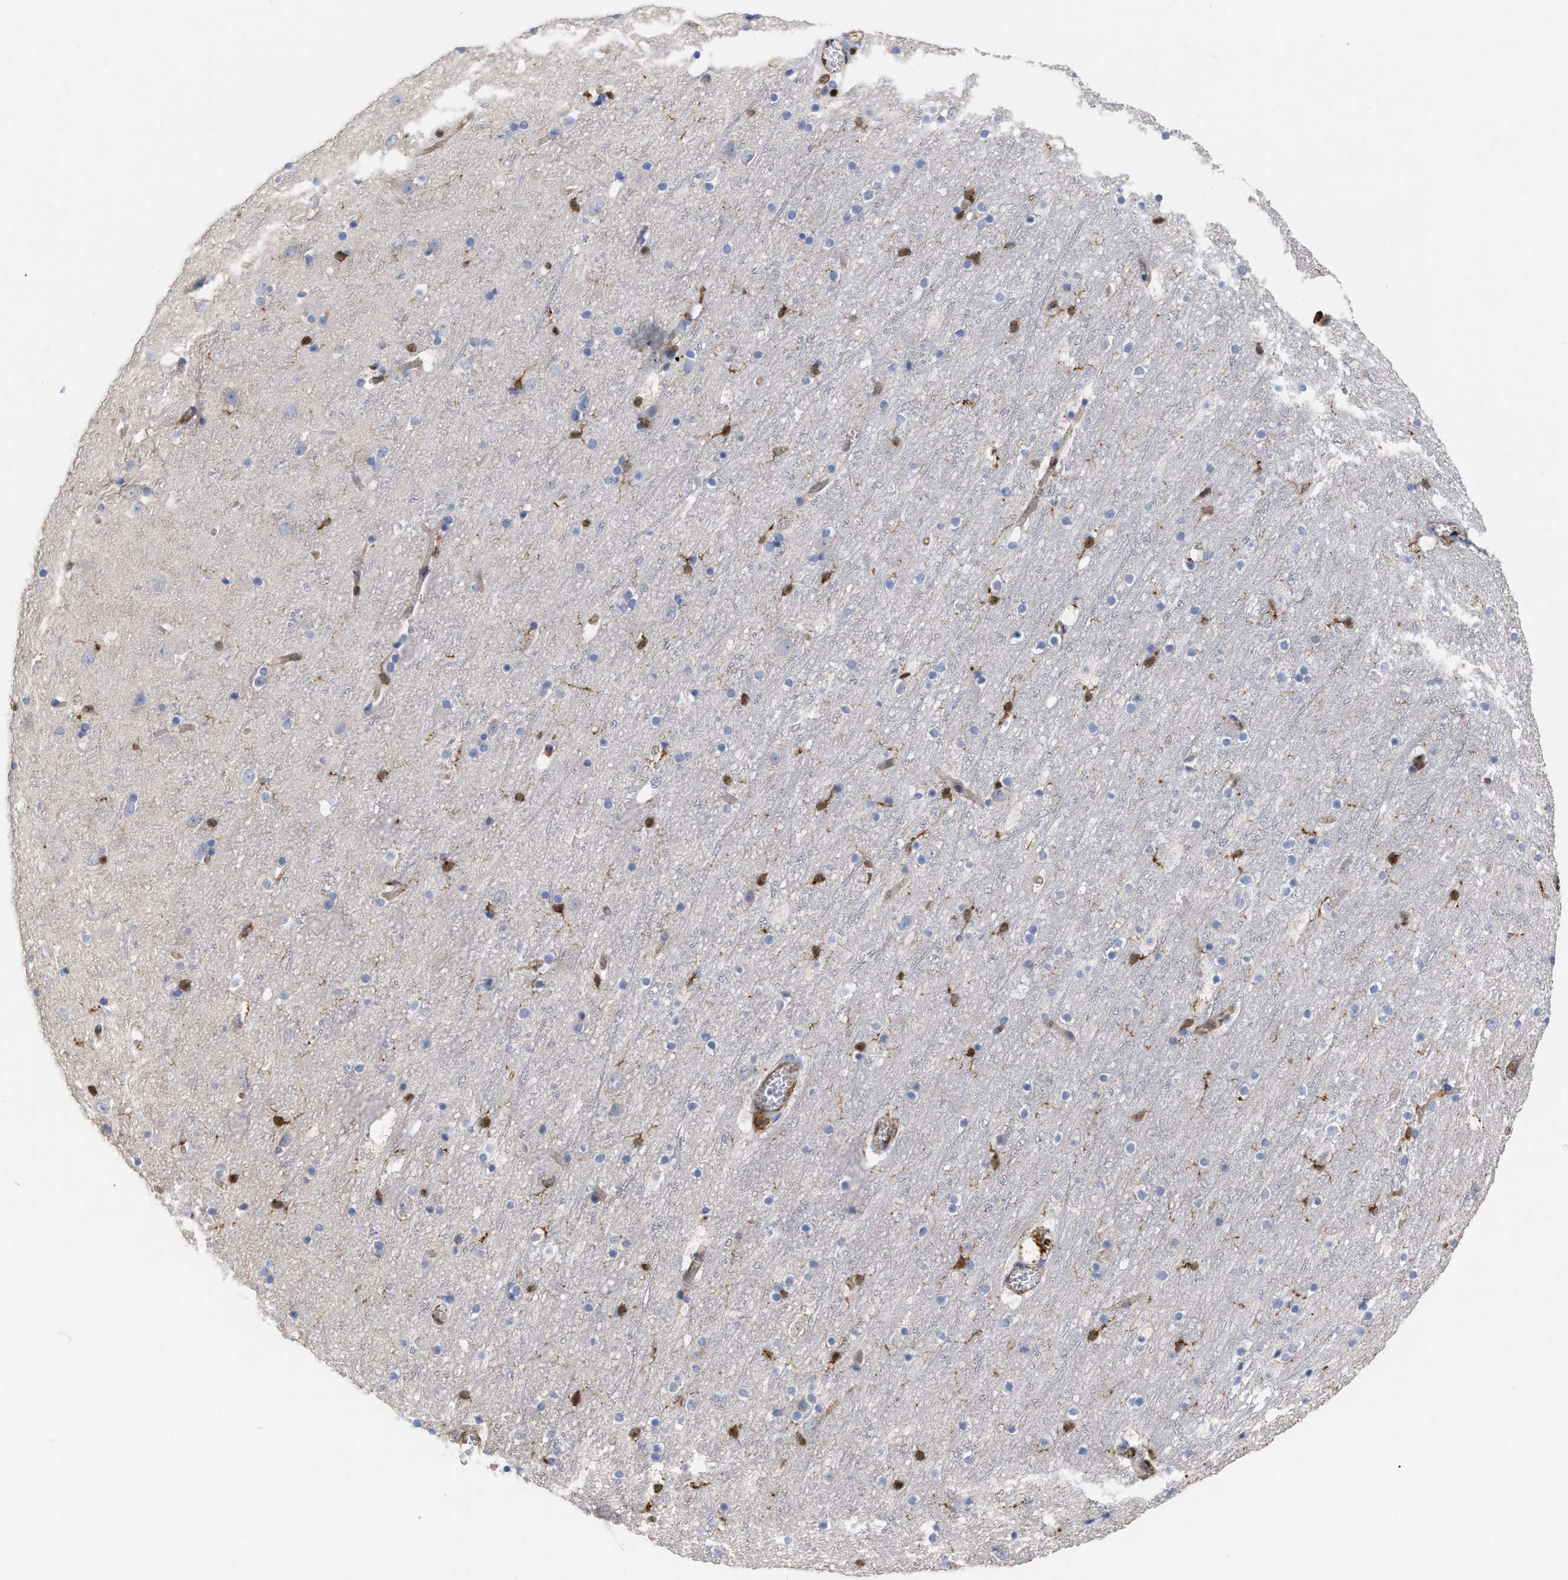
{"staining": {"intensity": "weak", "quantity": ">75%", "location": "cytoplasmic/membranous"}, "tissue": "cerebral cortex", "cell_type": "Endothelial cells", "image_type": "normal", "snomed": [{"axis": "morphology", "description": "Normal tissue, NOS"}, {"axis": "topography", "description": "Cerebral cortex"}], "caption": "Immunohistochemistry of normal human cerebral cortex displays low levels of weak cytoplasmic/membranous positivity in approximately >75% of endothelial cells. Nuclei are stained in blue.", "gene": "GIMAP4", "patient": {"sex": "male", "age": 45}}